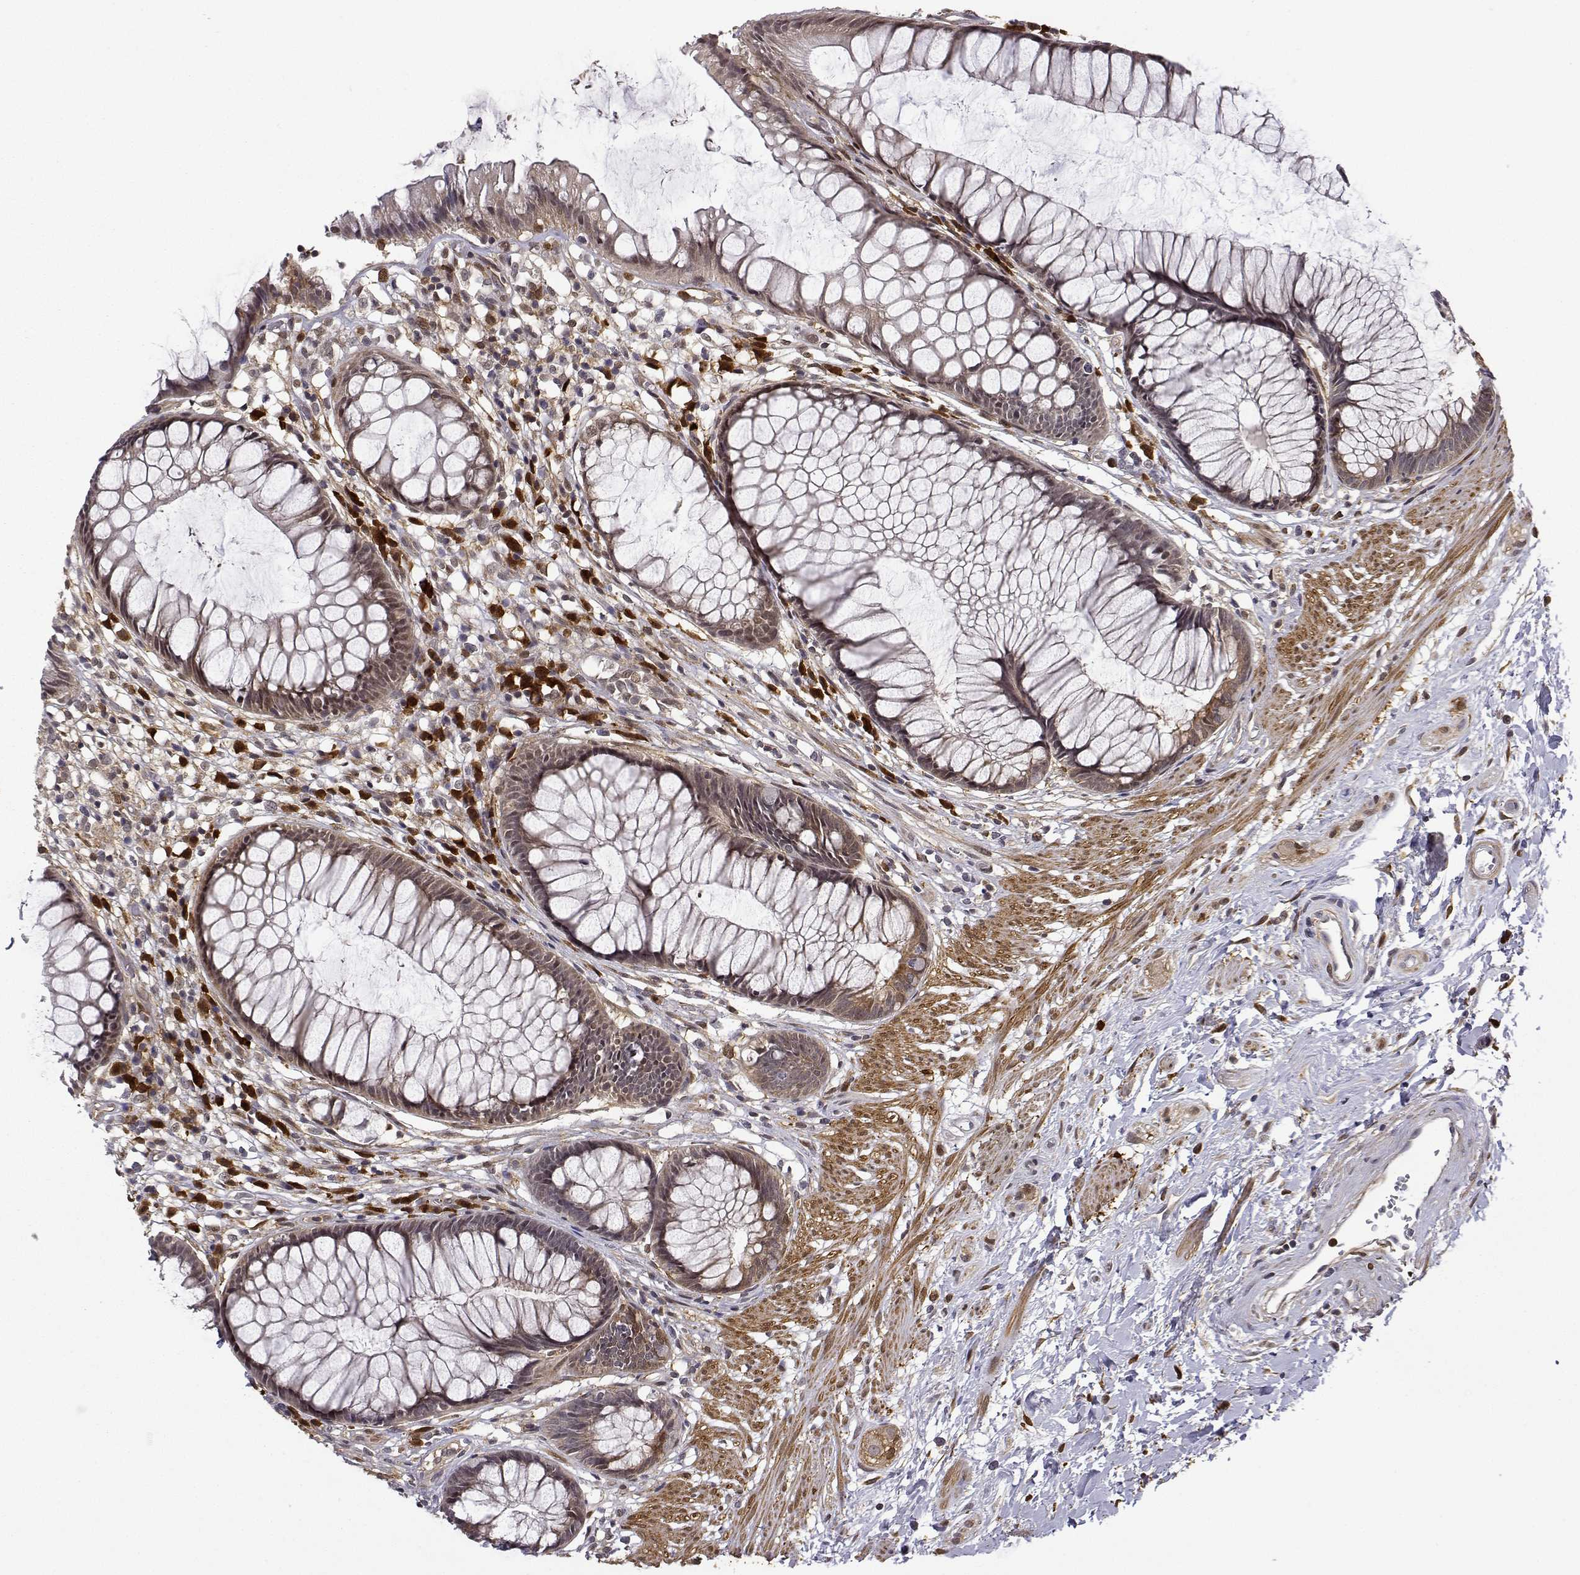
{"staining": {"intensity": "moderate", "quantity": ">75%", "location": "cytoplasmic/membranous,nuclear"}, "tissue": "rectum", "cell_type": "Glandular cells", "image_type": "normal", "snomed": [{"axis": "morphology", "description": "Normal tissue, NOS"}, {"axis": "topography", "description": "Smooth muscle"}, {"axis": "topography", "description": "Rectum"}], "caption": "A histopathology image of rectum stained for a protein reveals moderate cytoplasmic/membranous,nuclear brown staining in glandular cells.", "gene": "PHGDH", "patient": {"sex": "male", "age": 53}}